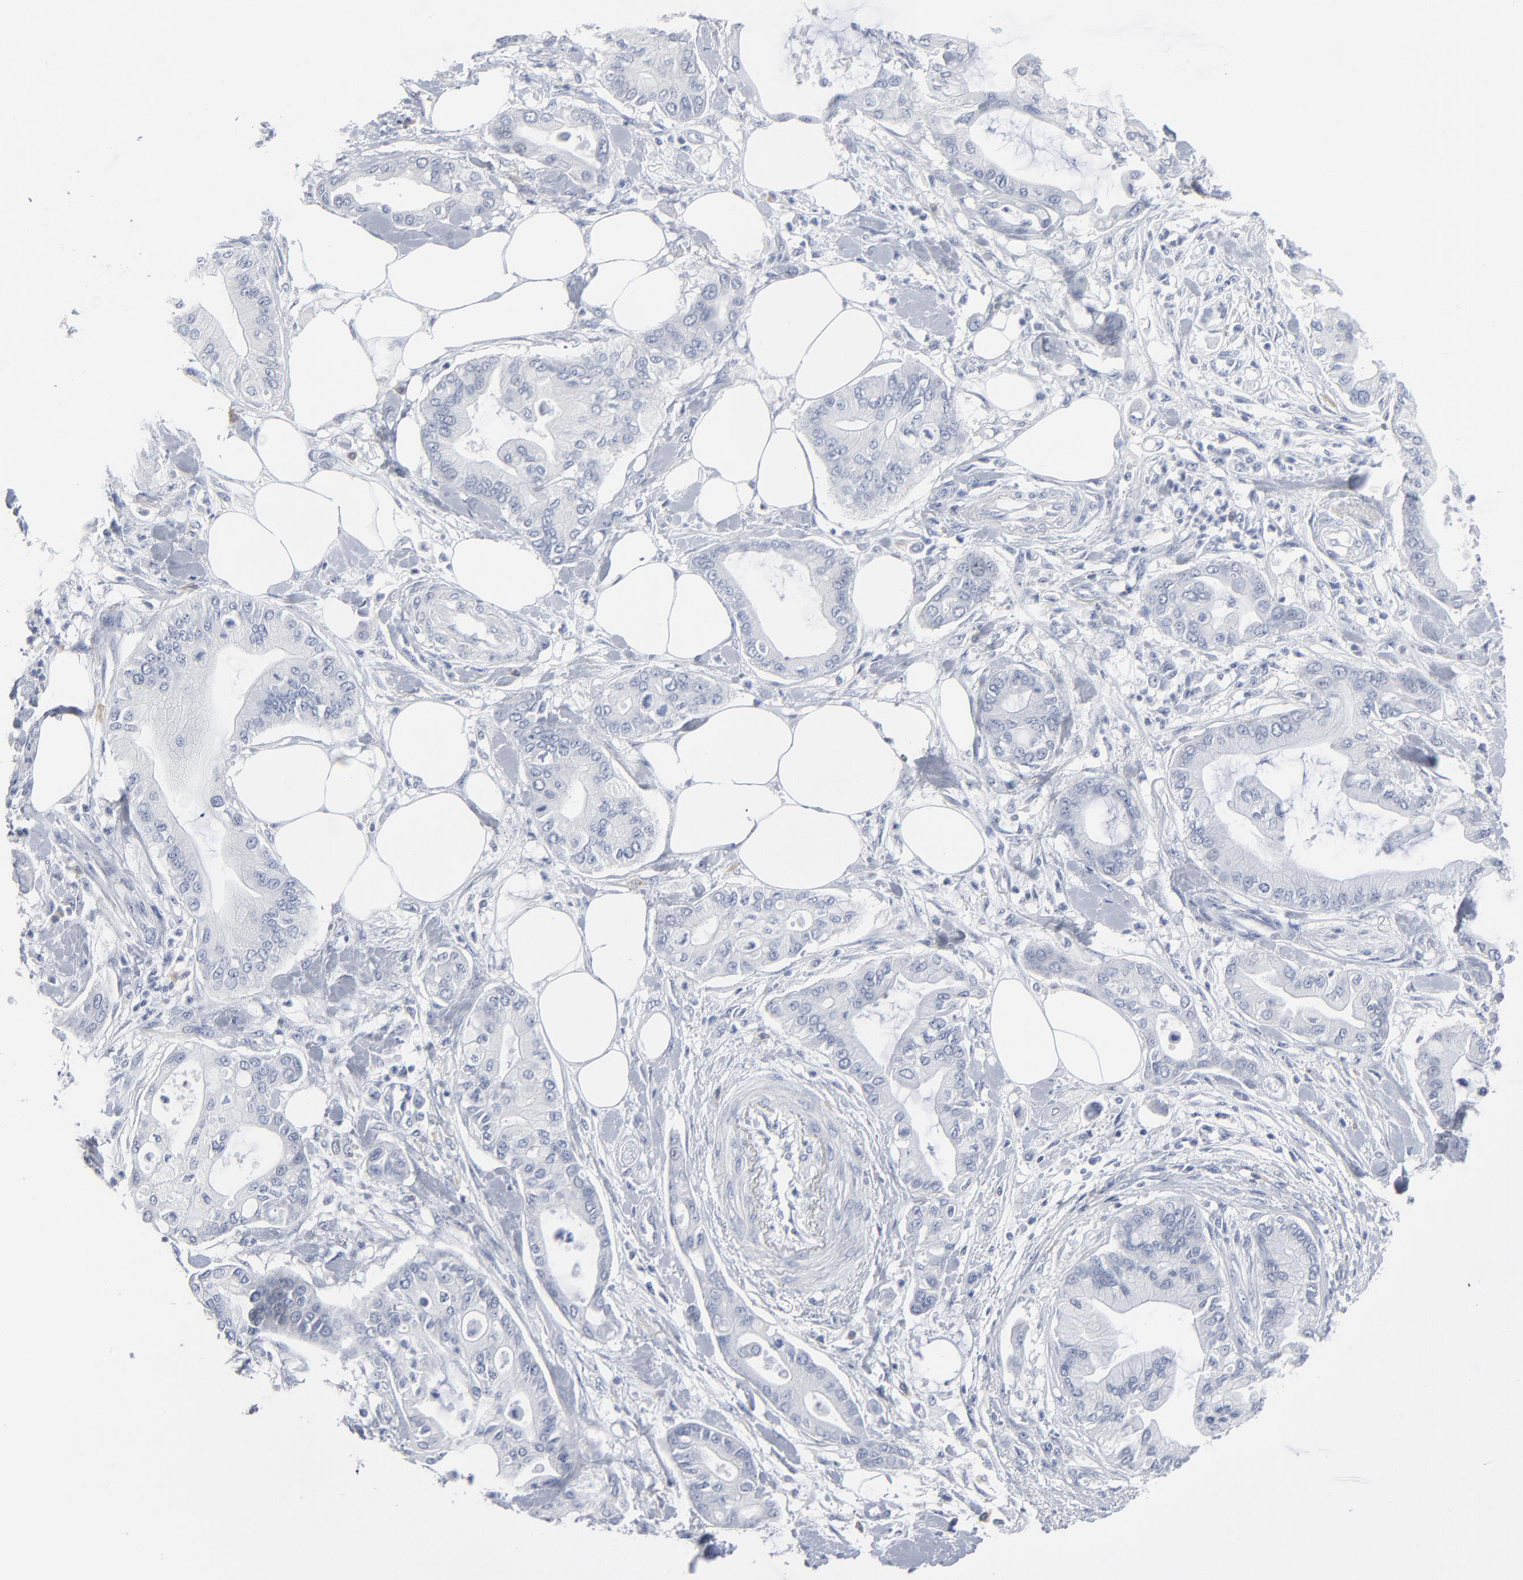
{"staining": {"intensity": "negative", "quantity": "none", "location": "none"}, "tissue": "pancreatic cancer", "cell_type": "Tumor cells", "image_type": "cancer", "snomed": [{"axis": "morphology", "description": "Adenocarcinoma, NOS"}, {"axis": "morphology", "description": "Adenocarcinoma, metastatic, NOS"}, {"axis": "topography", "description": "Lymph node"}, {"axis": "topography", "description": "Pancreas"}, {"axis": "topography", "description": "Duodenum"}], "caption": "Histopathology image shows no significant protein expression in tumor cells of metastatic adenocarcinoma (pancreatic).", "gene": "PAGE1", "patient": {"sex": "female", "age": 64}}